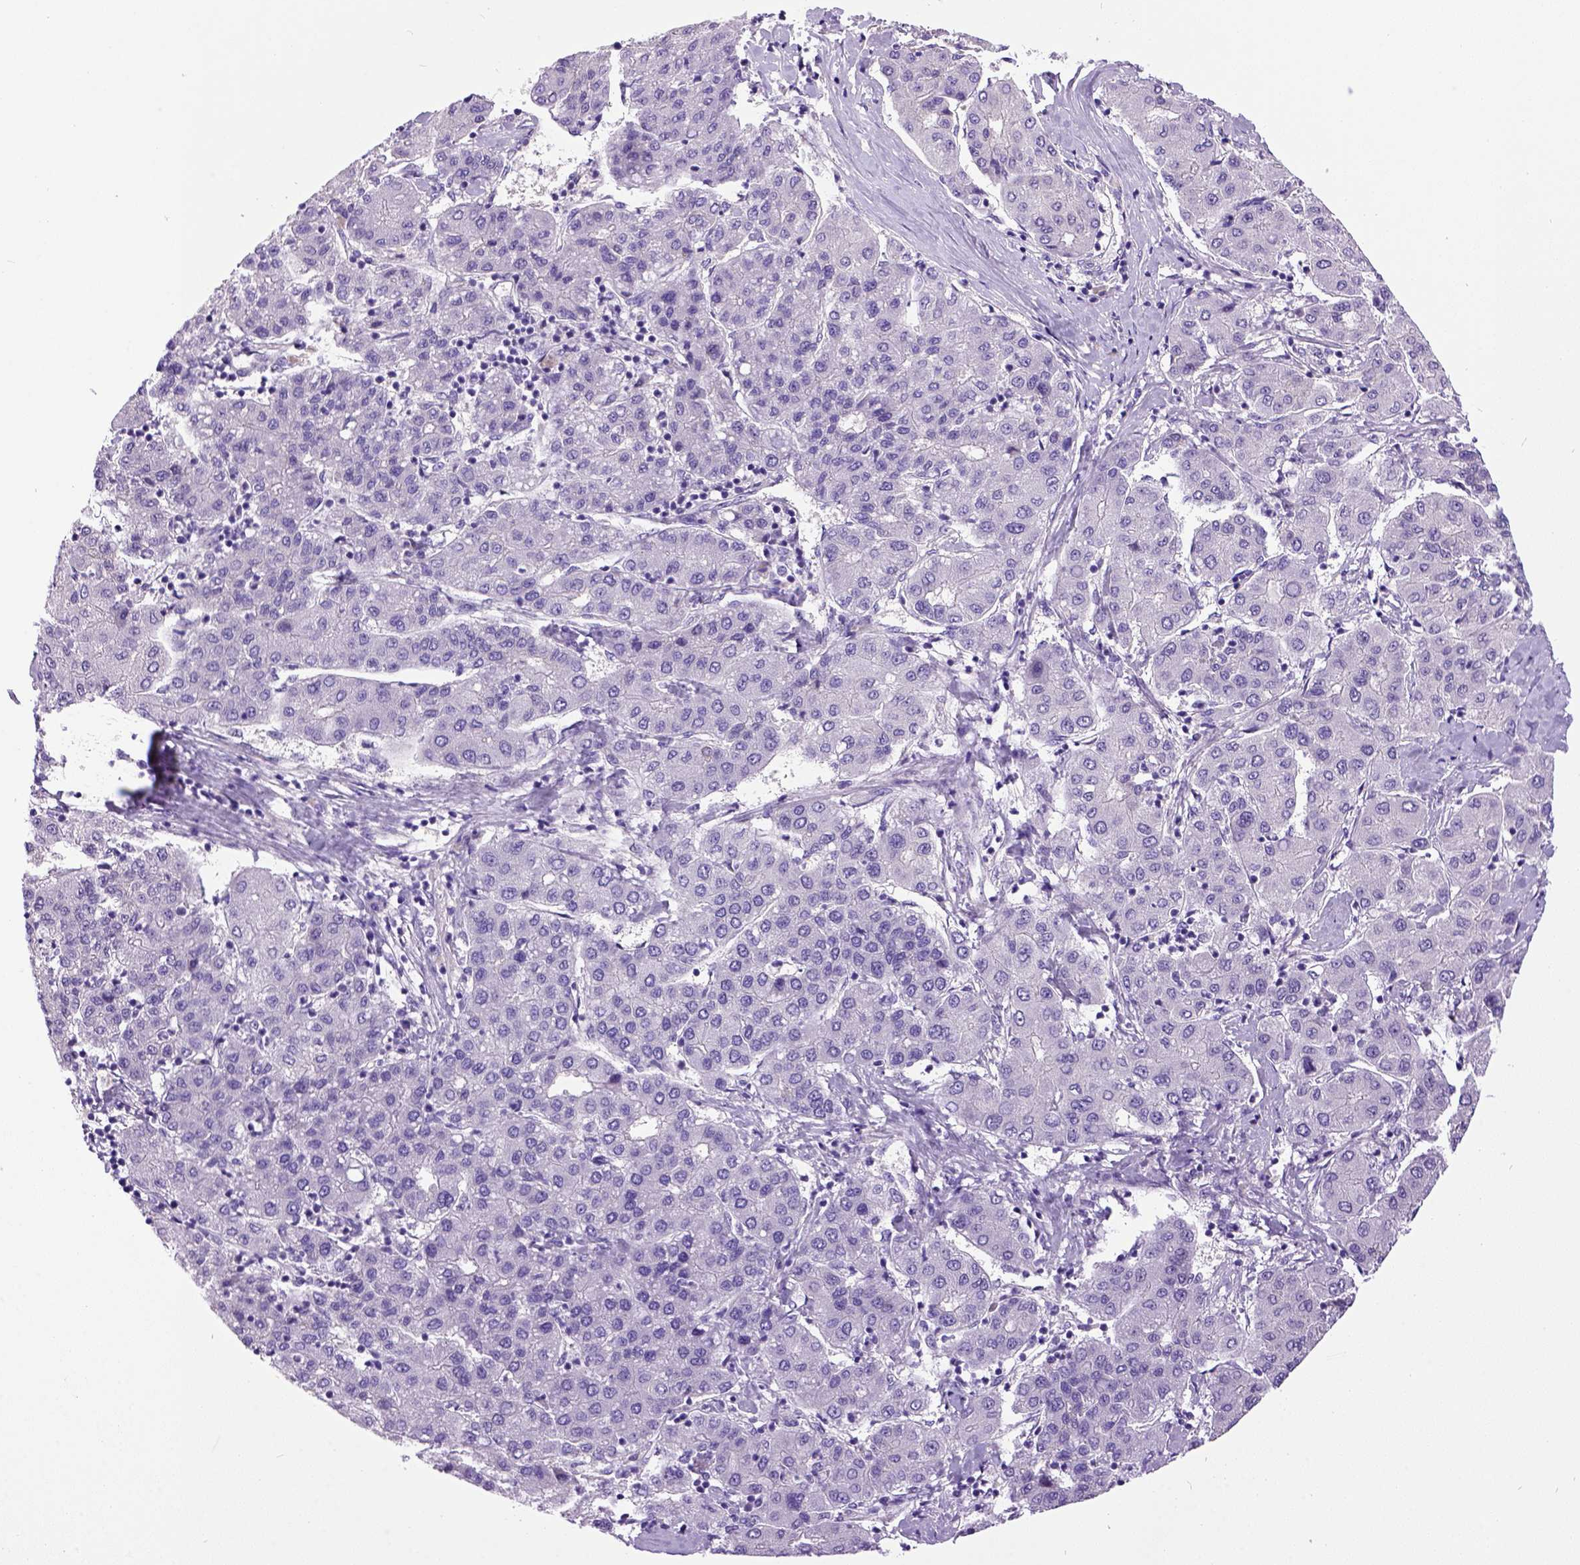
{"staining": {"intensity": "negative", "quantity": "none", "location": "none"}, "tissue": "liver cancer", "cell_type": "Tumor cells", "image_type": "cancer", "snomed": [{"axis": "morphology", "description": "Carcinoma, Hepatocellular, NOS"}, {"axis": "topography", "description": "Liver"}], "caption": "Human hepatocellular carcinoma (liver) stained for a protein using IHC reveals no expression in tumor cells.", "gene": "NEK5", "patient": {"sex": "male", "age": 65}}